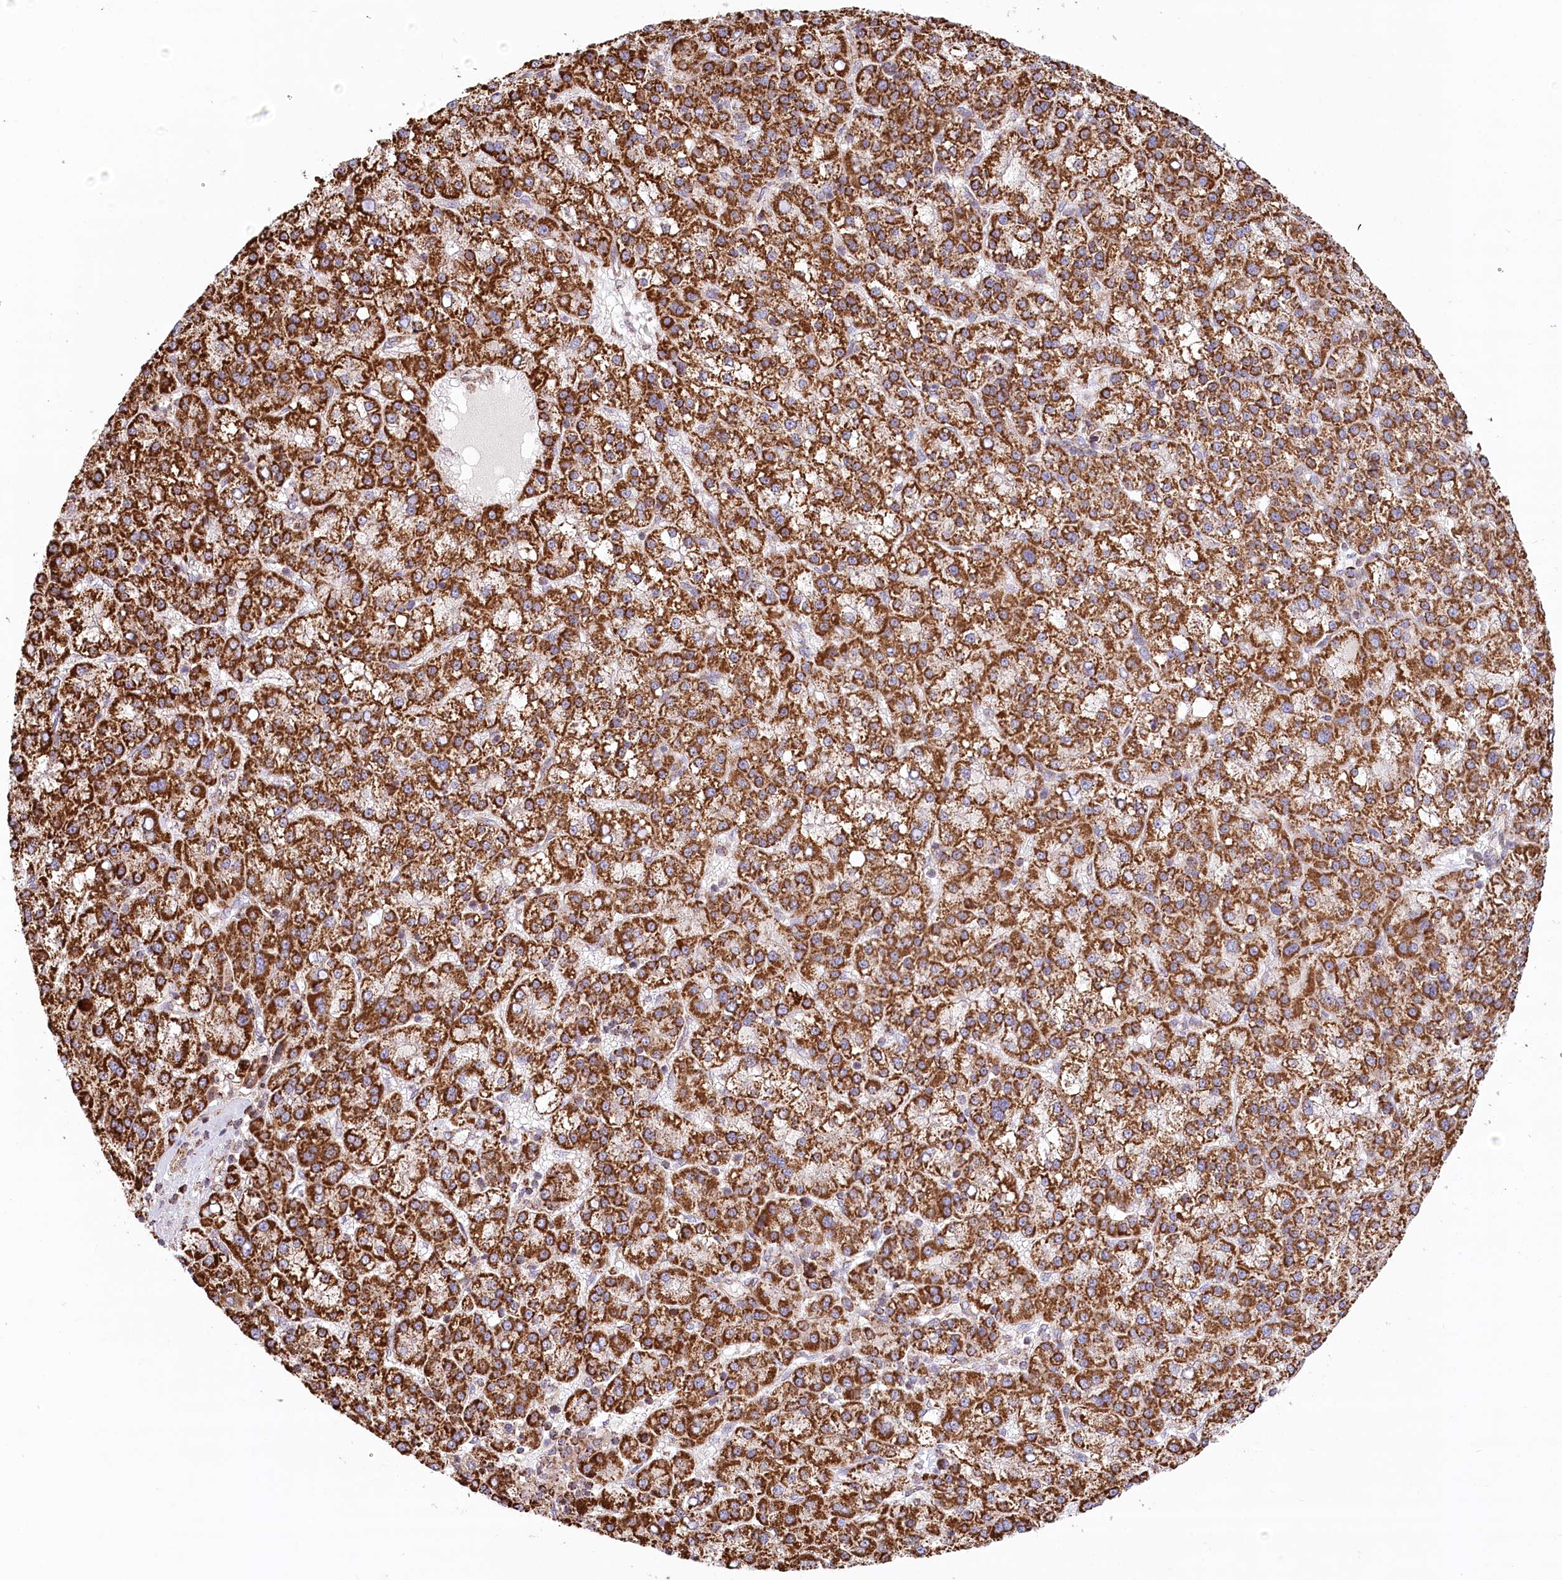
{"staining": {"intensity": "strong", "quantity": ">75%", "location": "cytoplasmic/membranous"}, "tissue": "liver cancer", "cell_type": "Tumor cells", "image_type": "cancer", "snomed": [{"axis": "morphology", "description": "Carcinoma, Hepatocellular, NOS"}, {"axis": "topography", "description": "Liver"}], "caption": "Brown immunohistochemical staining in hepatocellular carcinoma (liver) demonstrates strong cytoplasmic/membranous staining in approximately >75% of tumor cells. The protein of interest is stained brown, and the nuclei are stained in blue (DAB IHC with brightfield microscopy, high magnification).", "gene": "UMPS", "patient": {"sex": "female", "age": 58}}